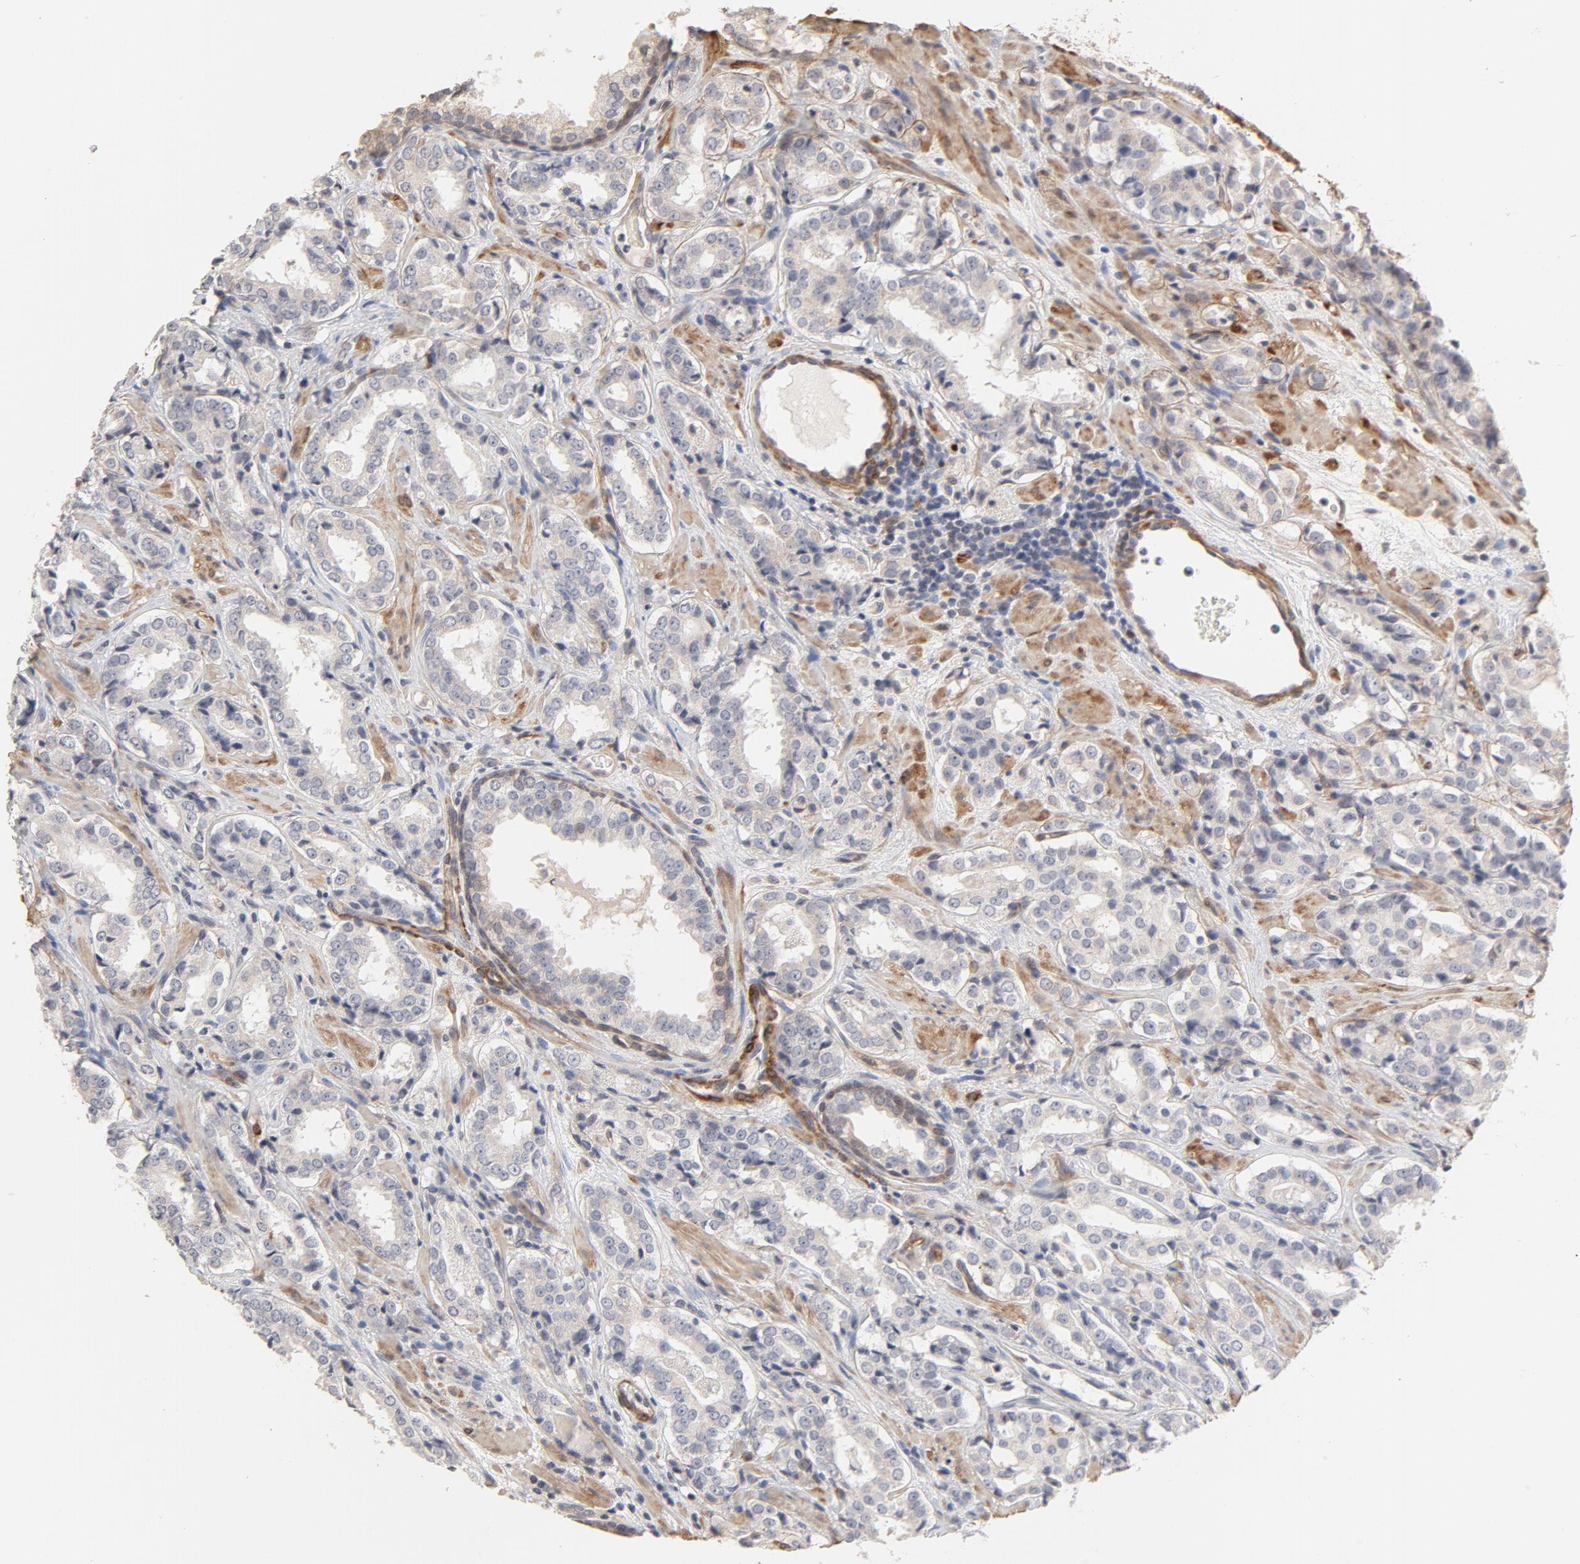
{"staining": {"intensity": "negative", "quantity": "none", "location": "none"}, "tissue": "prostate cancer", "cell_type": "Tumor cells", "image_type": "cancer", "snomed": [{"axis": "morphology", "description": "Adenocarcinoma, Medium grade"}, {"axis": "topography", "description": "Prostate"}], "caption": "Immunohistochemistry (IHC) of human prostate cancer (adenocarcinoma (medium-grade)) displays no expression in tumor cells.", "gene": "MAGED4", "patient": {"sex": "male", "age": 60}}